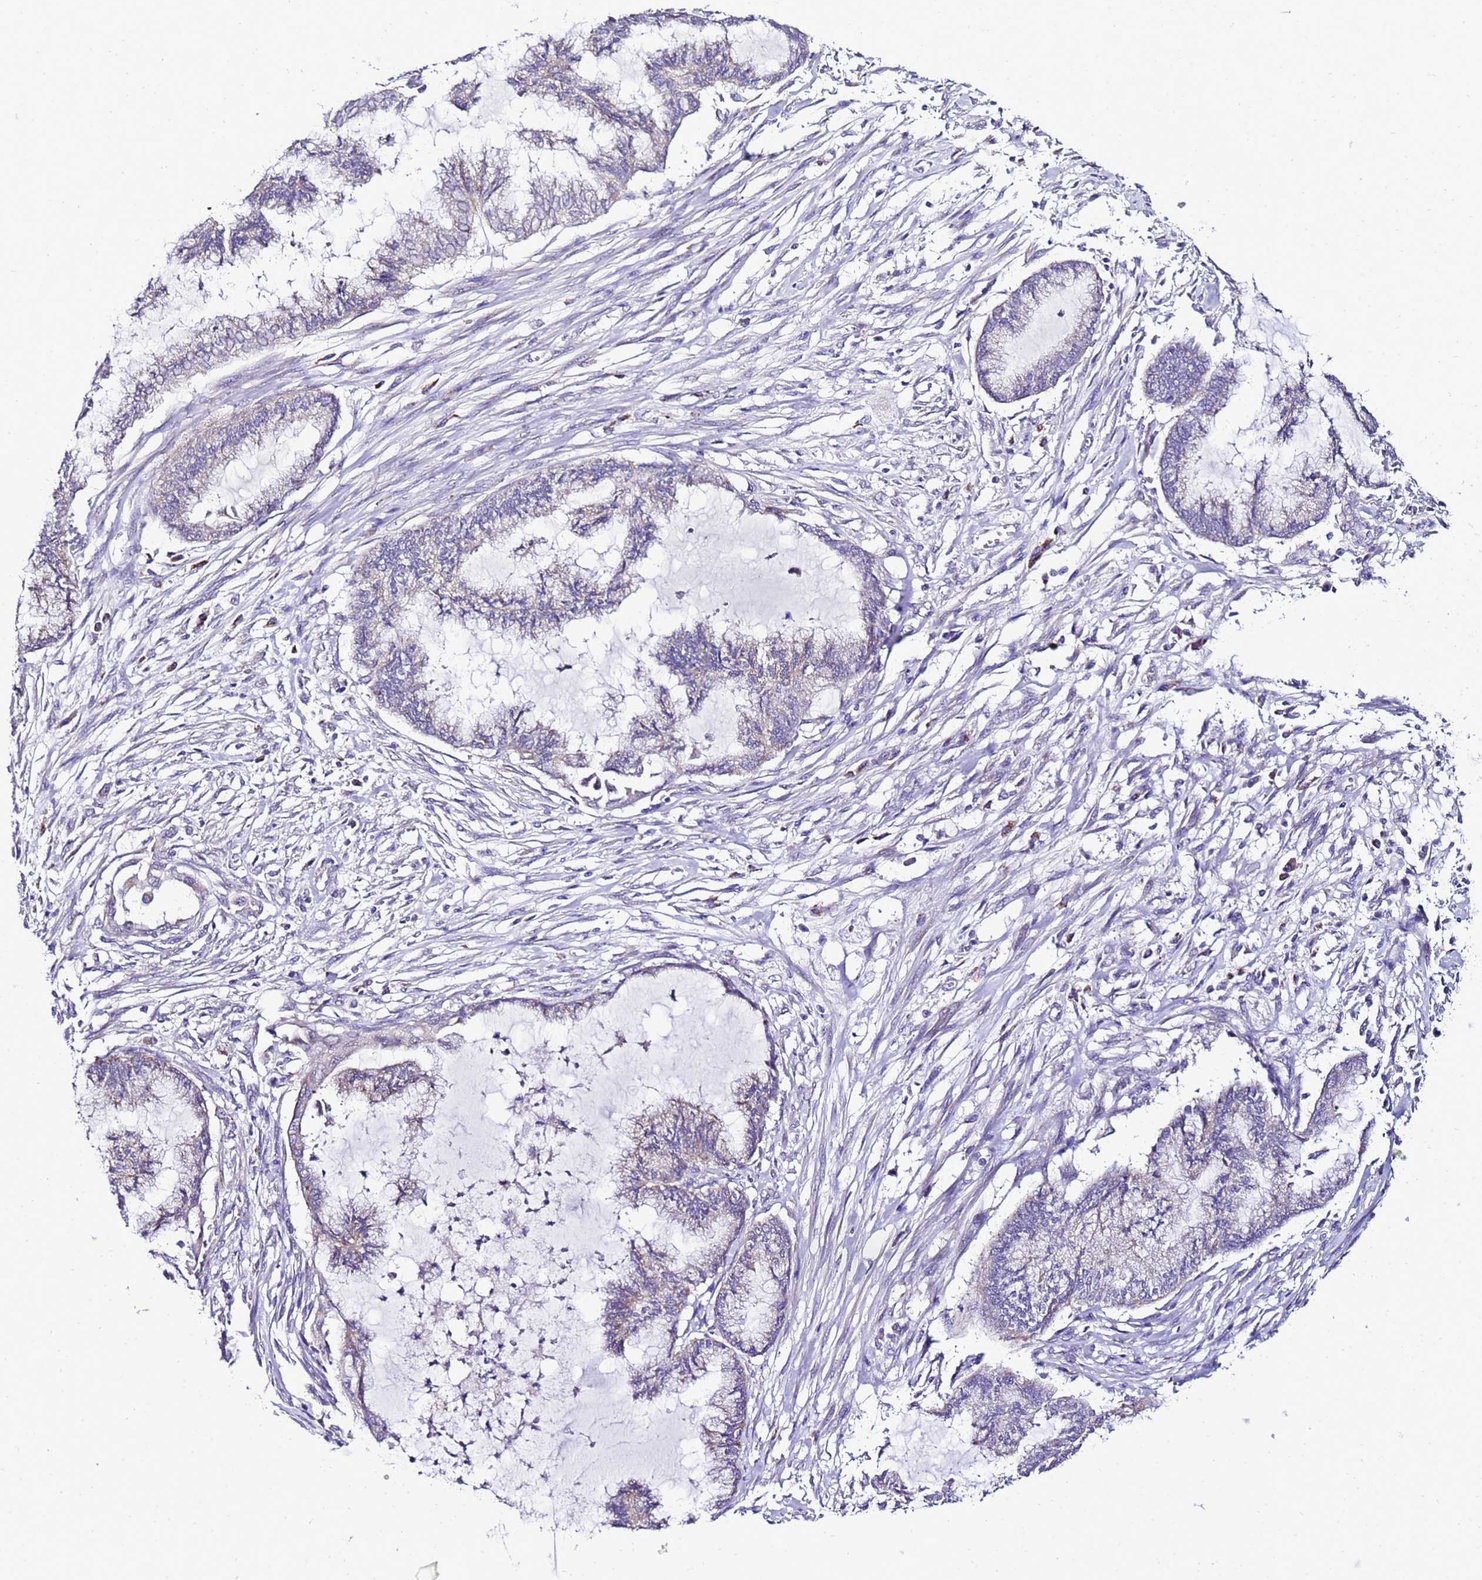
{"staining": {"intensity": "weak", "quantity": "<25%", "location": "cytoplasmic/membranous"}, "tissue": "endometrial cancer", "cell_type": "Tumor cells", "image_type": "cancer", "snomed": [{"axis": "morphology", "description": "Adenocarcinoma, NOS"}, {"axis": "topography", "description": "Endometrium"}], "caption": "This is an IHC photomicrograph of endometrial cancer. There is no positivity in tumor cells.", "gene": "DPH6", "patient": {"sex": "female", "age": 86}}